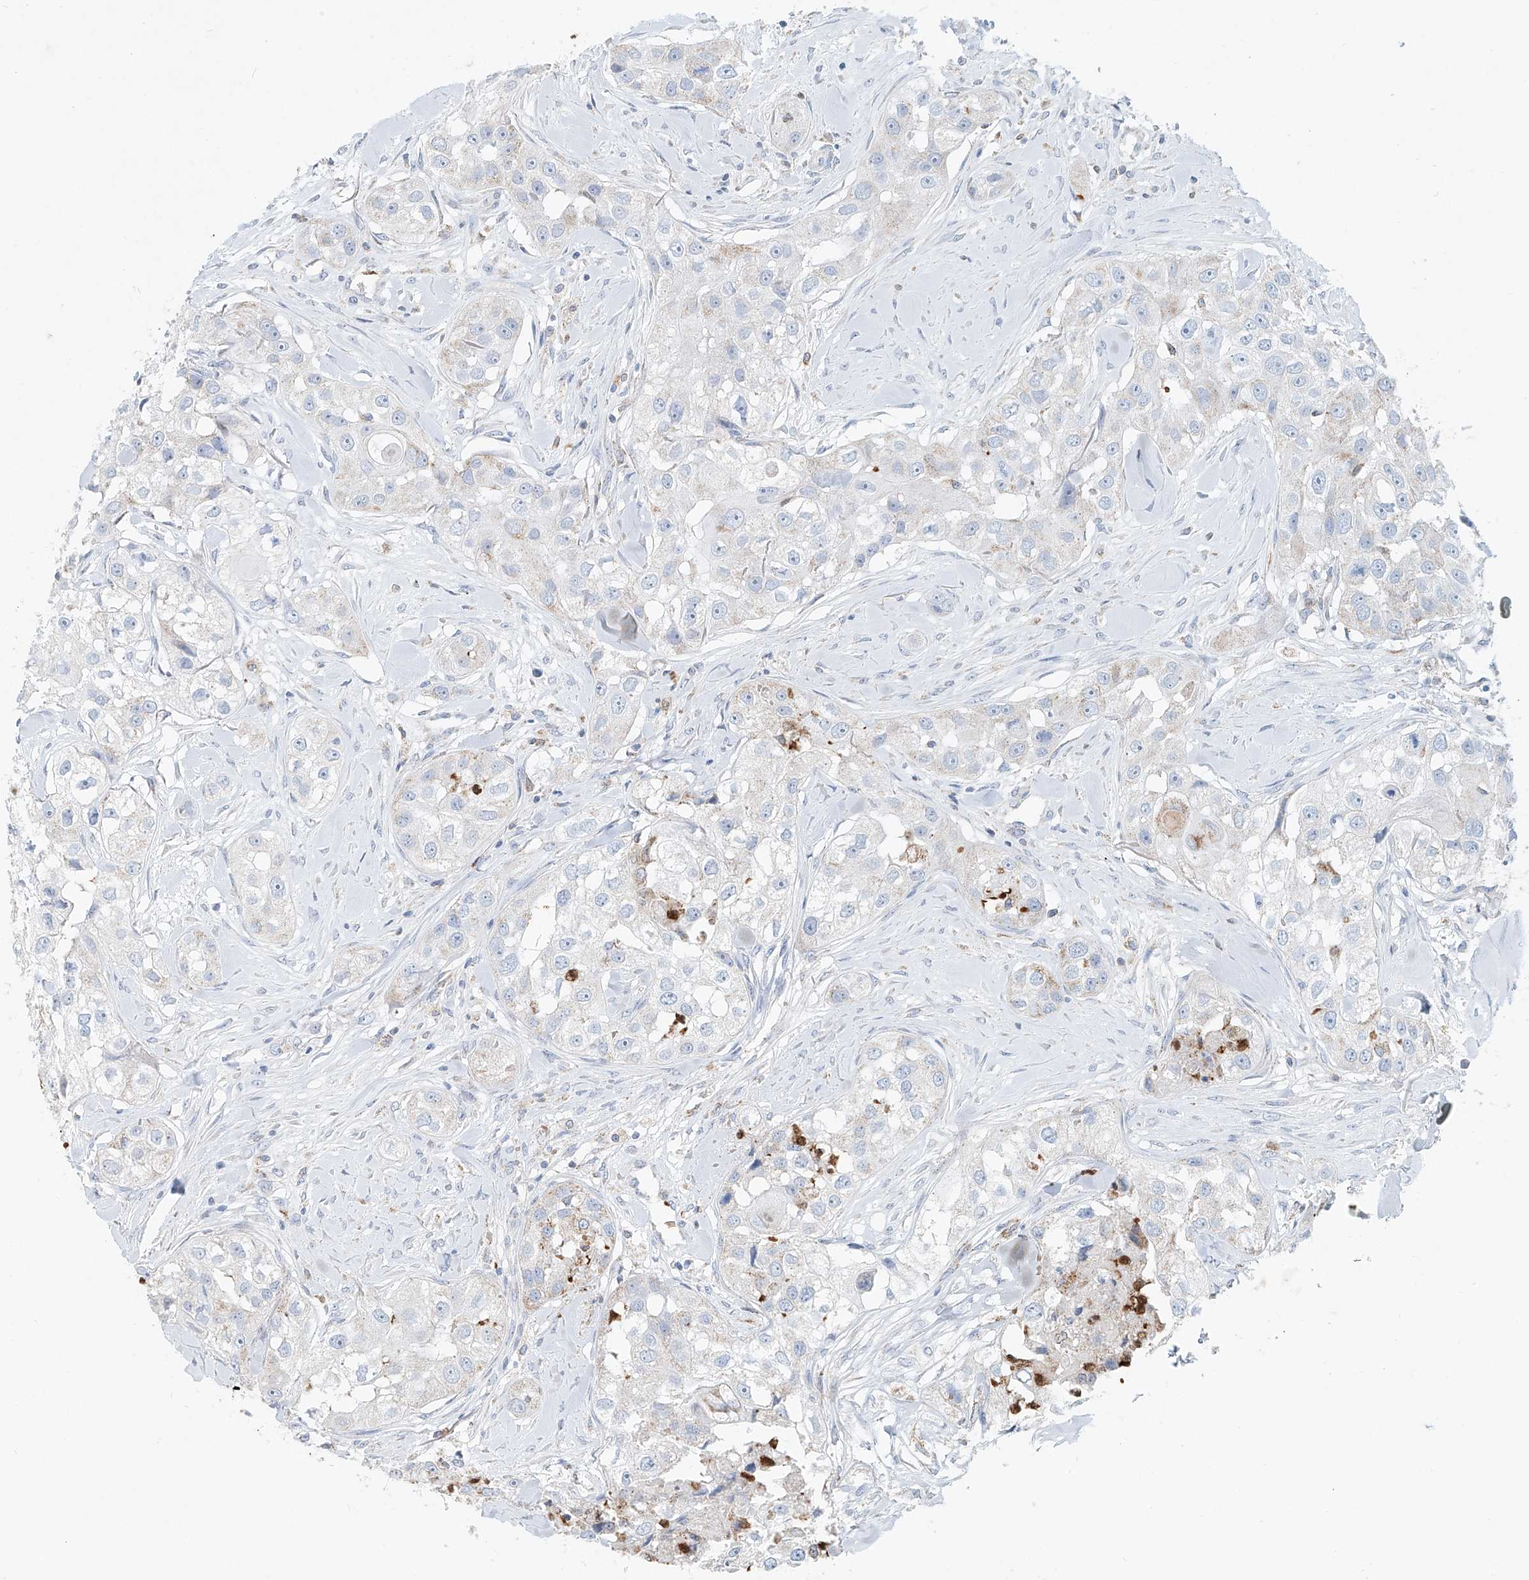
{"staining": {"intensity": "negative", "quantity": "none", "location": "none"}, "tissue": "head and neck cancer", "cell_type": "Tumor cells", "image_type": "cancer", "snomed": [{"axis": "morphology", "description": "Normal tissue, NOS"}, {"axis": "morphology", "description": "Squamous cell carcinoma, NOS"}, {"axis": "topography", "description": "Skeletal muscle"}, {"axis": "topography", "description": "Head-Neck"}], "caption": "This is an IHC micrograph of head and neck cancer (squamous cell carcinoma). There is no staining in tumor cells.", "gene": "PTPRA", "patient": {"sex": "male", "age": 51}}